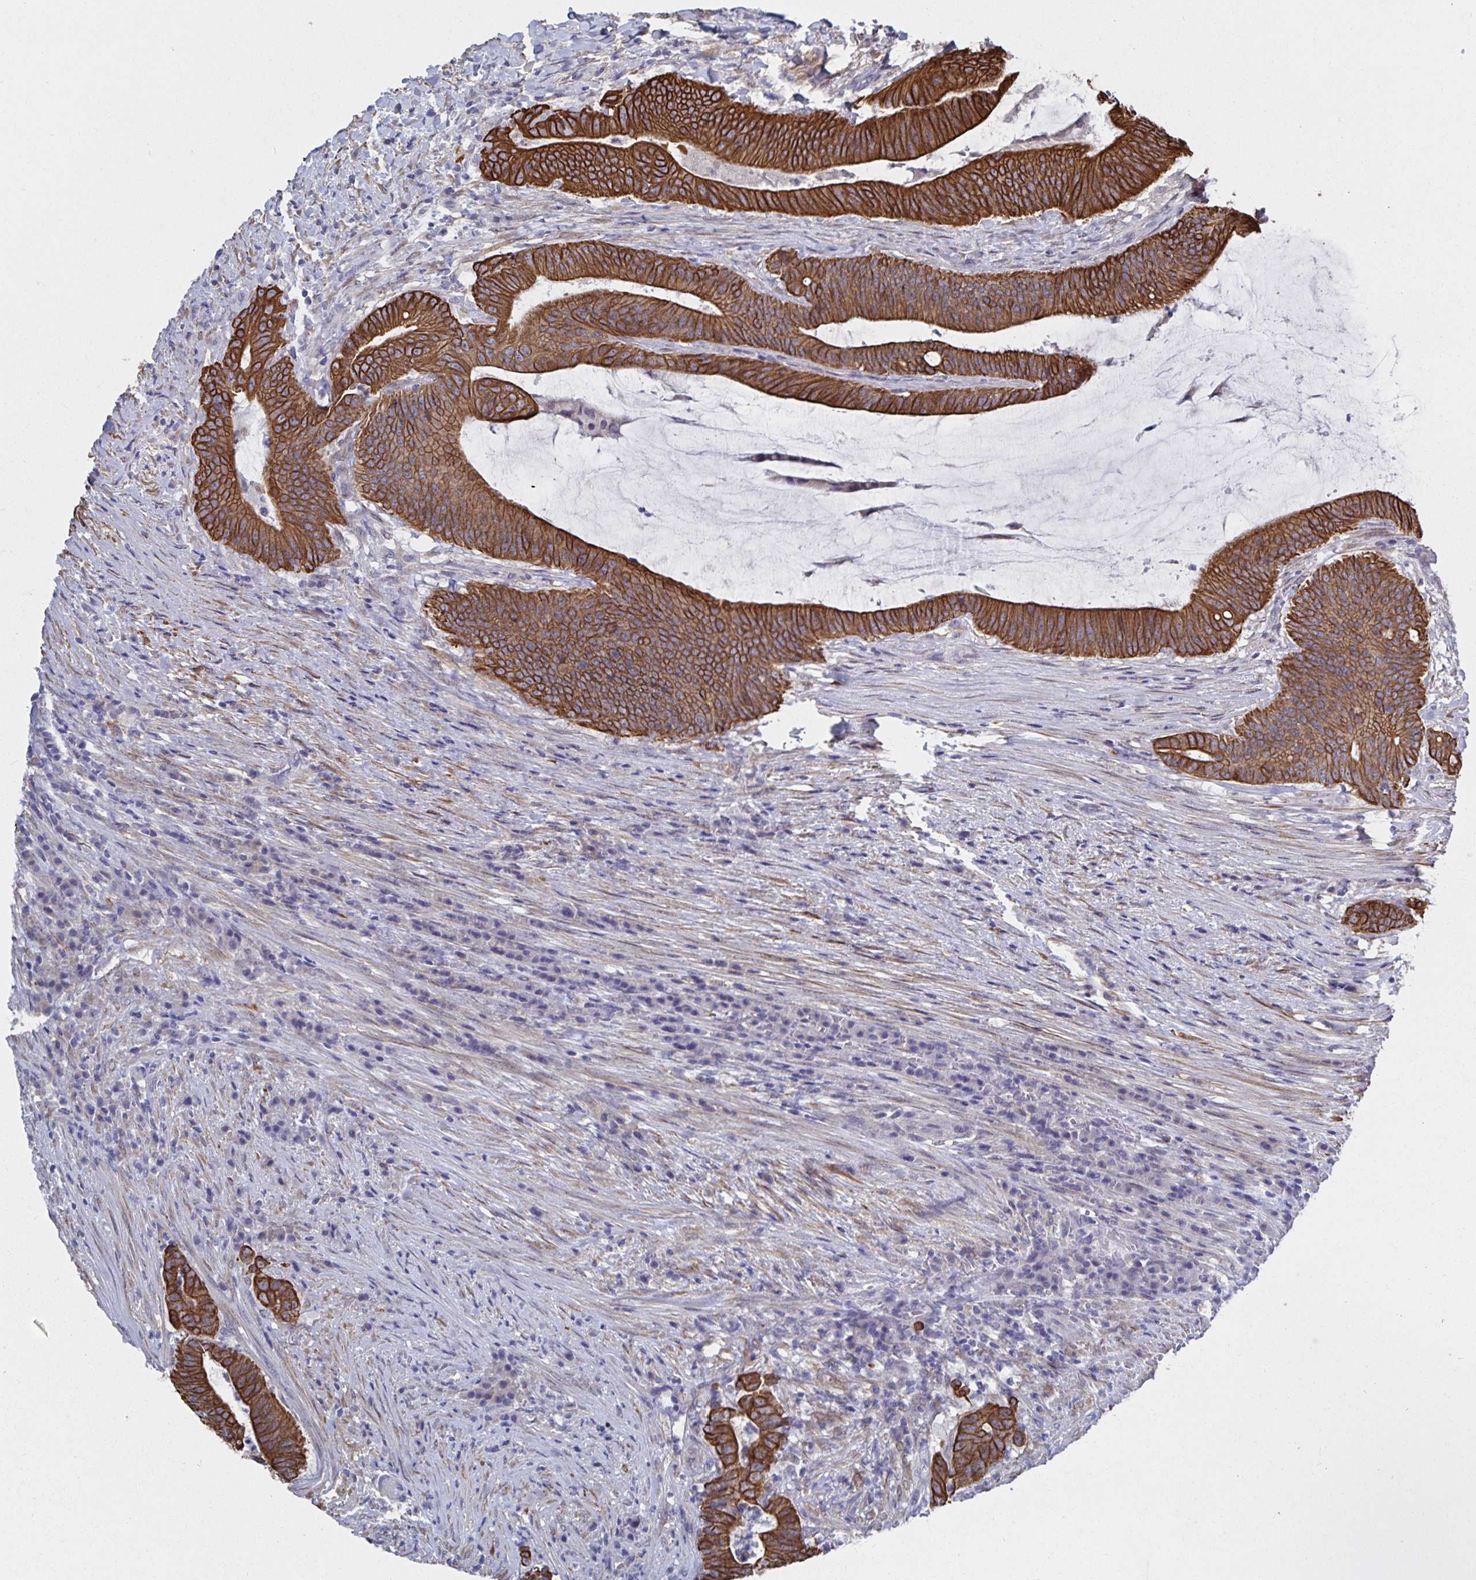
{"staining": {"intensity": "strong", "quantity": "25%-75%", "location": "cytoplasmic/membranous"}, "tissue": "colorectal cancer", "cell_type": "Tumor cells", "image_type": "cancer", "snomed": [{"axis": "morphology", "description": "Adenocarcinoma, NOS"}, {"axis": "topography", "description": "Colon"}], "caption": "About 25%-75% of tumor cells in human colorectal cancer show strong cytoplasmic/membranous protein positivity as visualized by brown immunohistochemical staining.", "gene": "ZIK1", "patient": {"sex": "female", "age": 43}}